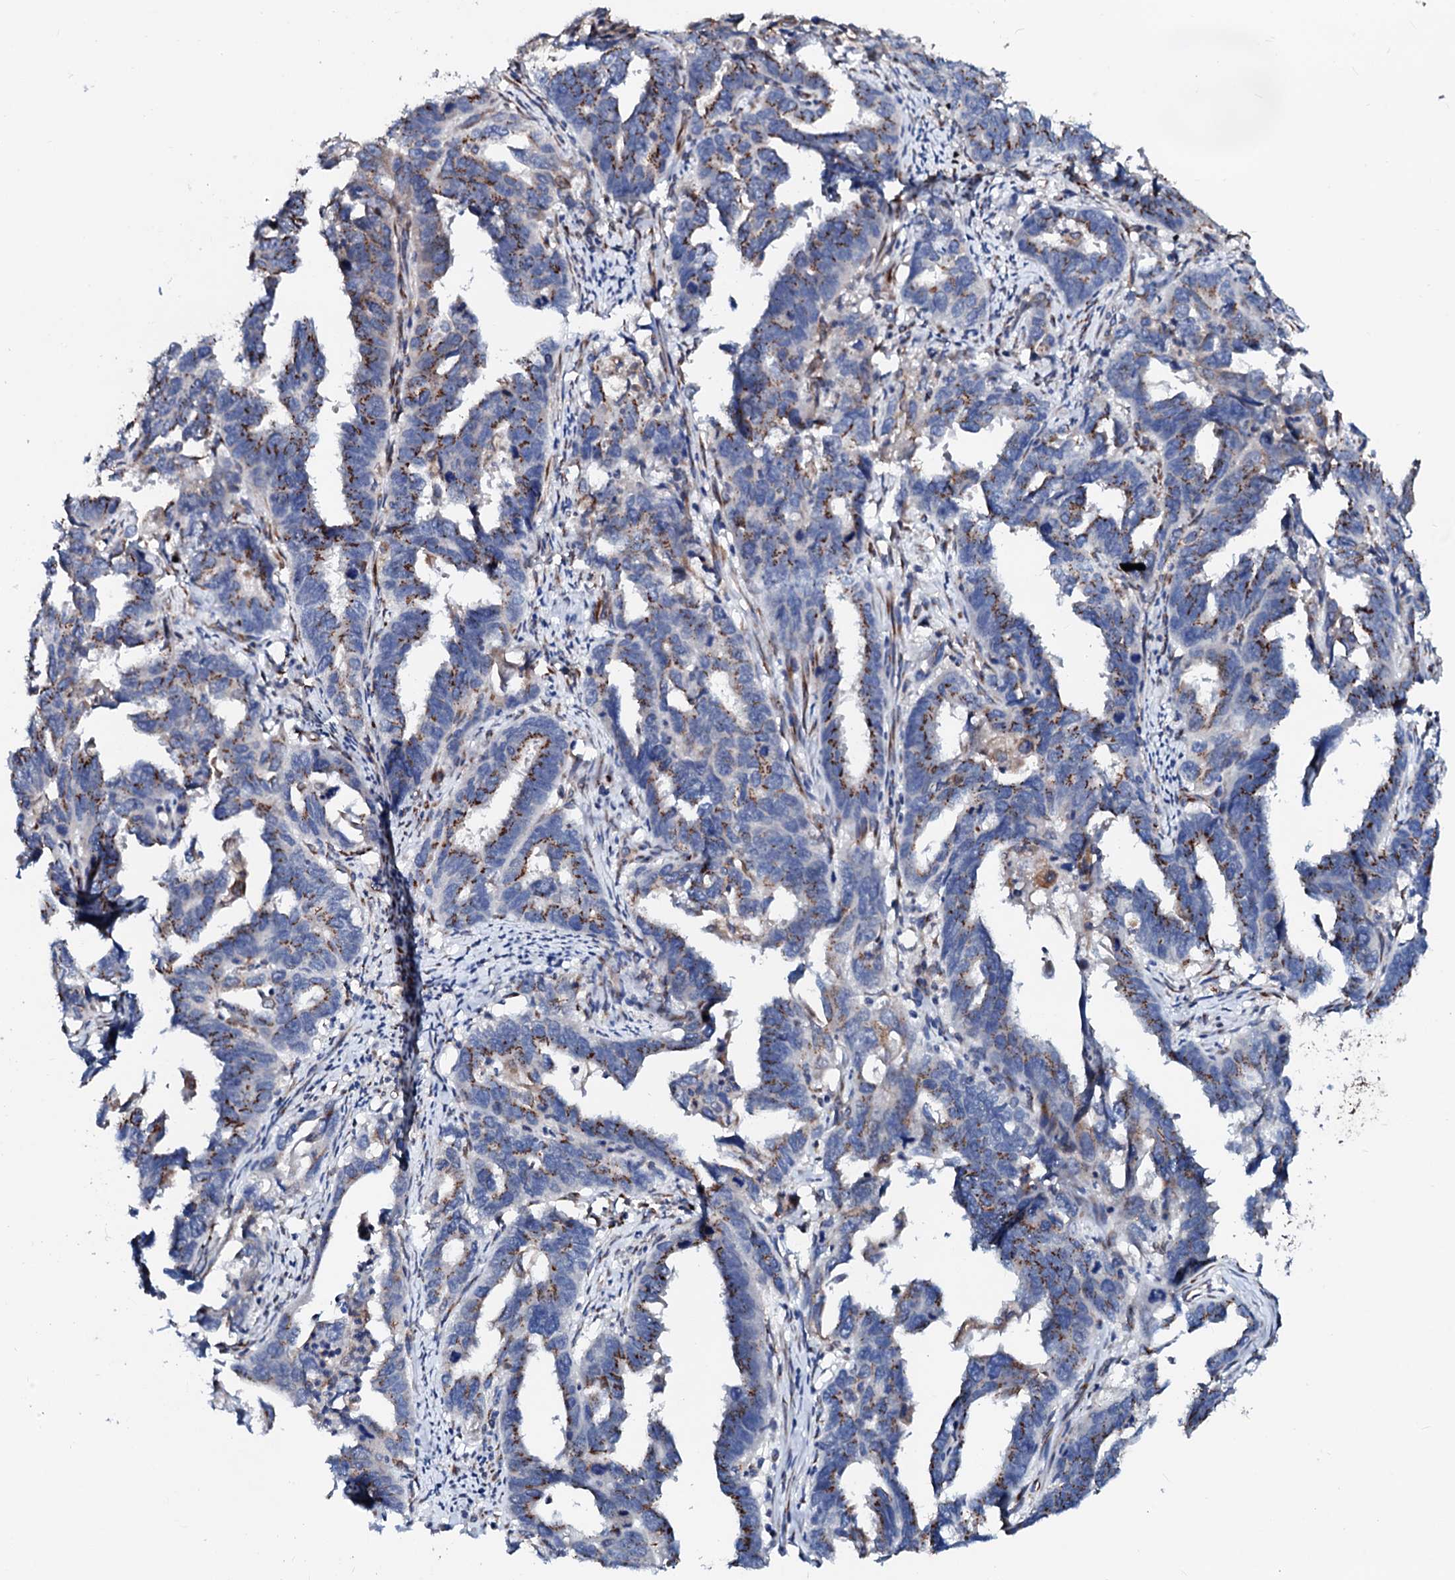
{"staining": {"intensity": "moderate", "quantity": "25%-75%", "location": "cytoplasmic/membranous"}, "tissue": "endometrial cancer", "cell_type": "Tumor cells", "image_type": "cancer", "snomed": [{"axis": "morphology", "description": "Adenocarcinoma, NOS"}, {"axis": "topography", "description": "Endometrium"}], "caption": "Endometrial cancer stained with IHC reveals moderate cytoplasmic/membranous positivity in about 25%-75% of tumor cells.", "gene": "TMCO3", "patient": {"sex": "female", "age": 65}}